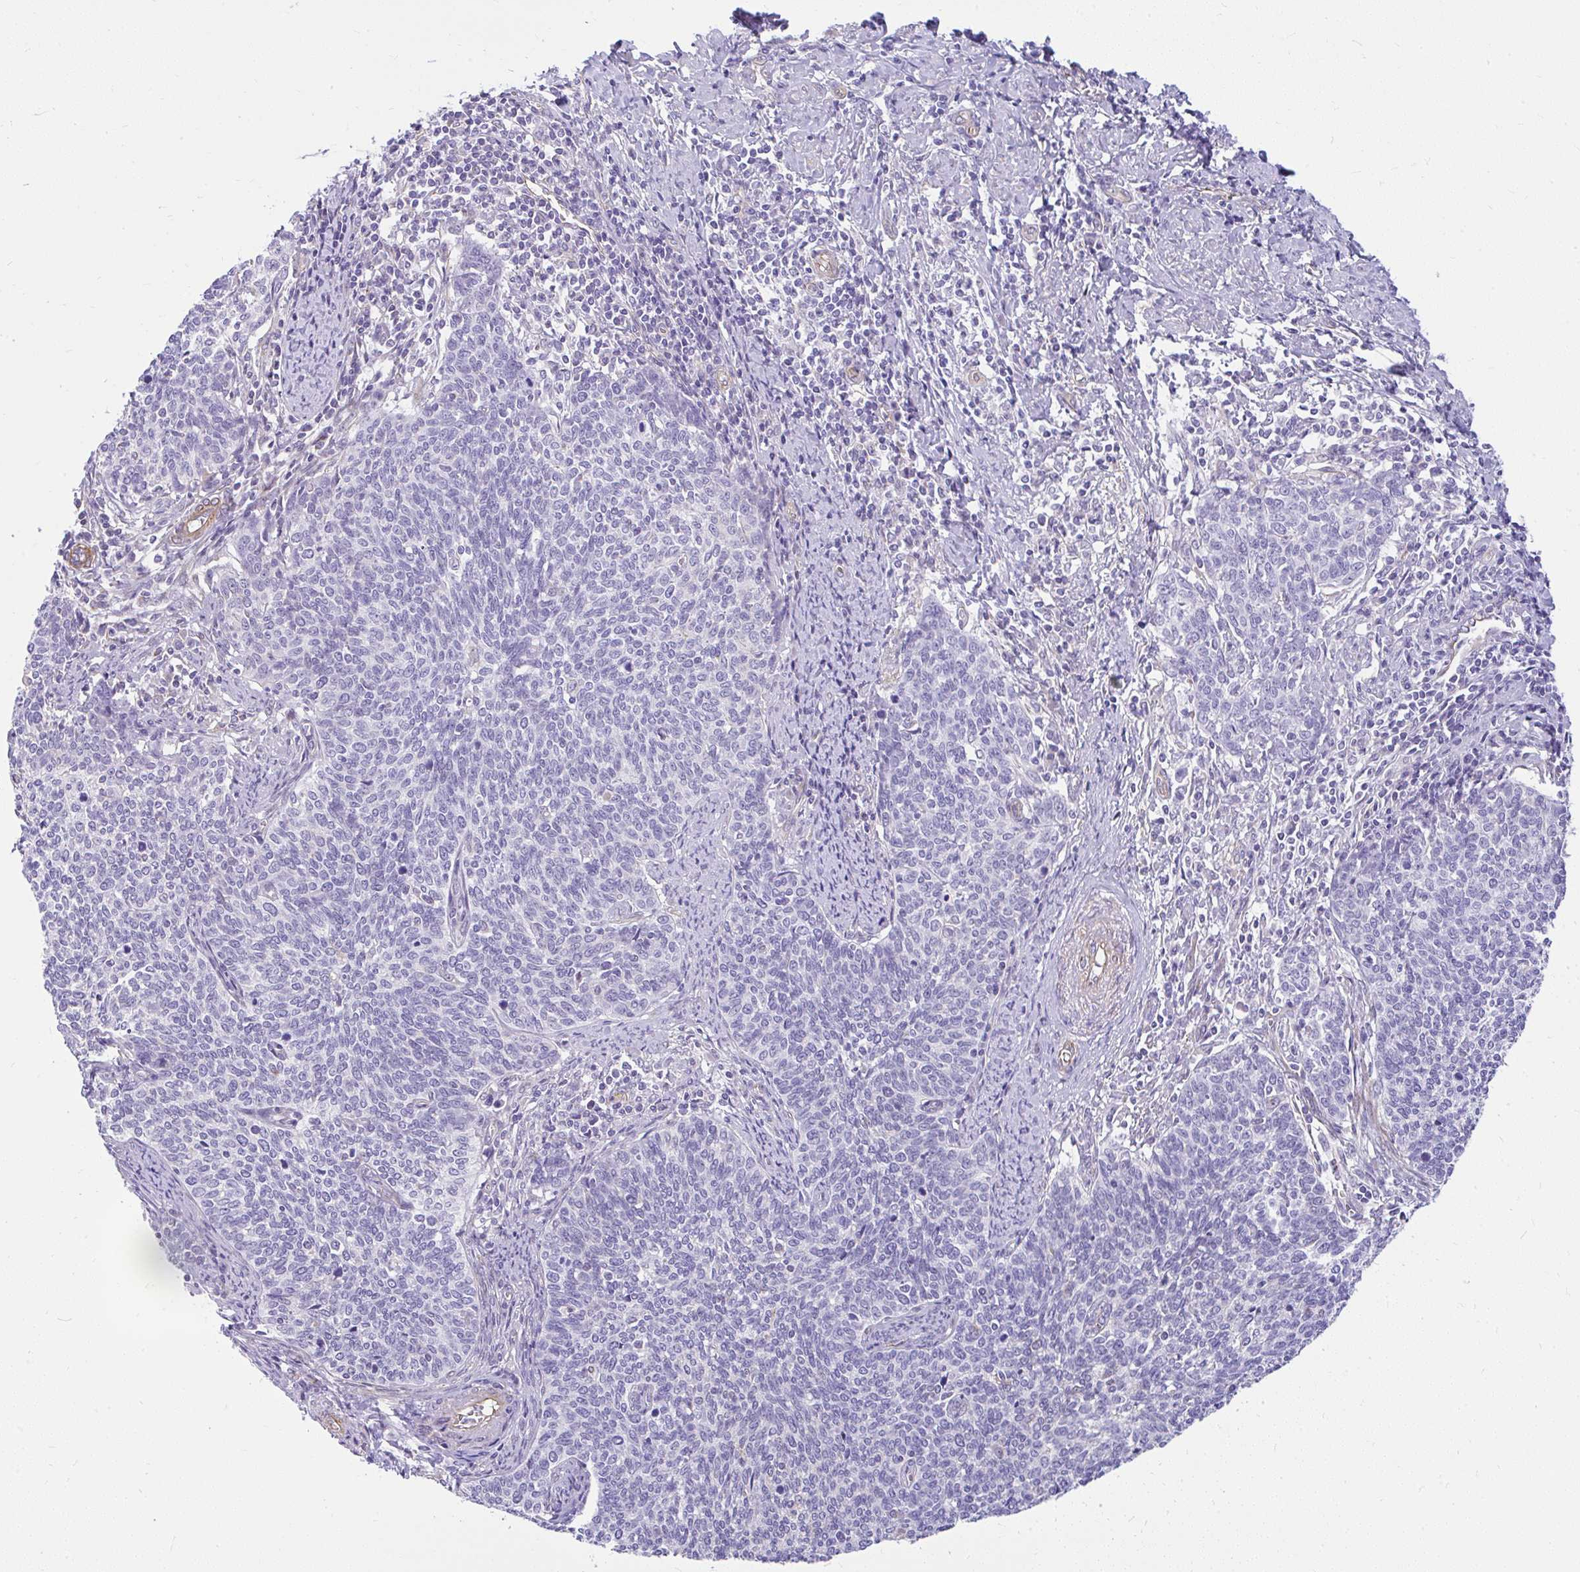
{"staining": {"intensity": "negative", "quantity": "none", "location": "none"}, "tissue": "cervical cancer", "cell_type": "Tumor cells", "image_type": "cancer", "snomed": [{"axis": "morphology", "description": "Squamous cell carcinoma, NOS"}, {"axis": "topography", "description": "Cervix"}], "caption": "Immunohistochemical staining of cervical cancer (squamous cell carcinoma) displays no significant expression in tumor cells. (Immunohistochemistry, brightfield microscopy, high magnification).", "gene": "FAM83C", "patient": {"sex": "female", "age": 39}}